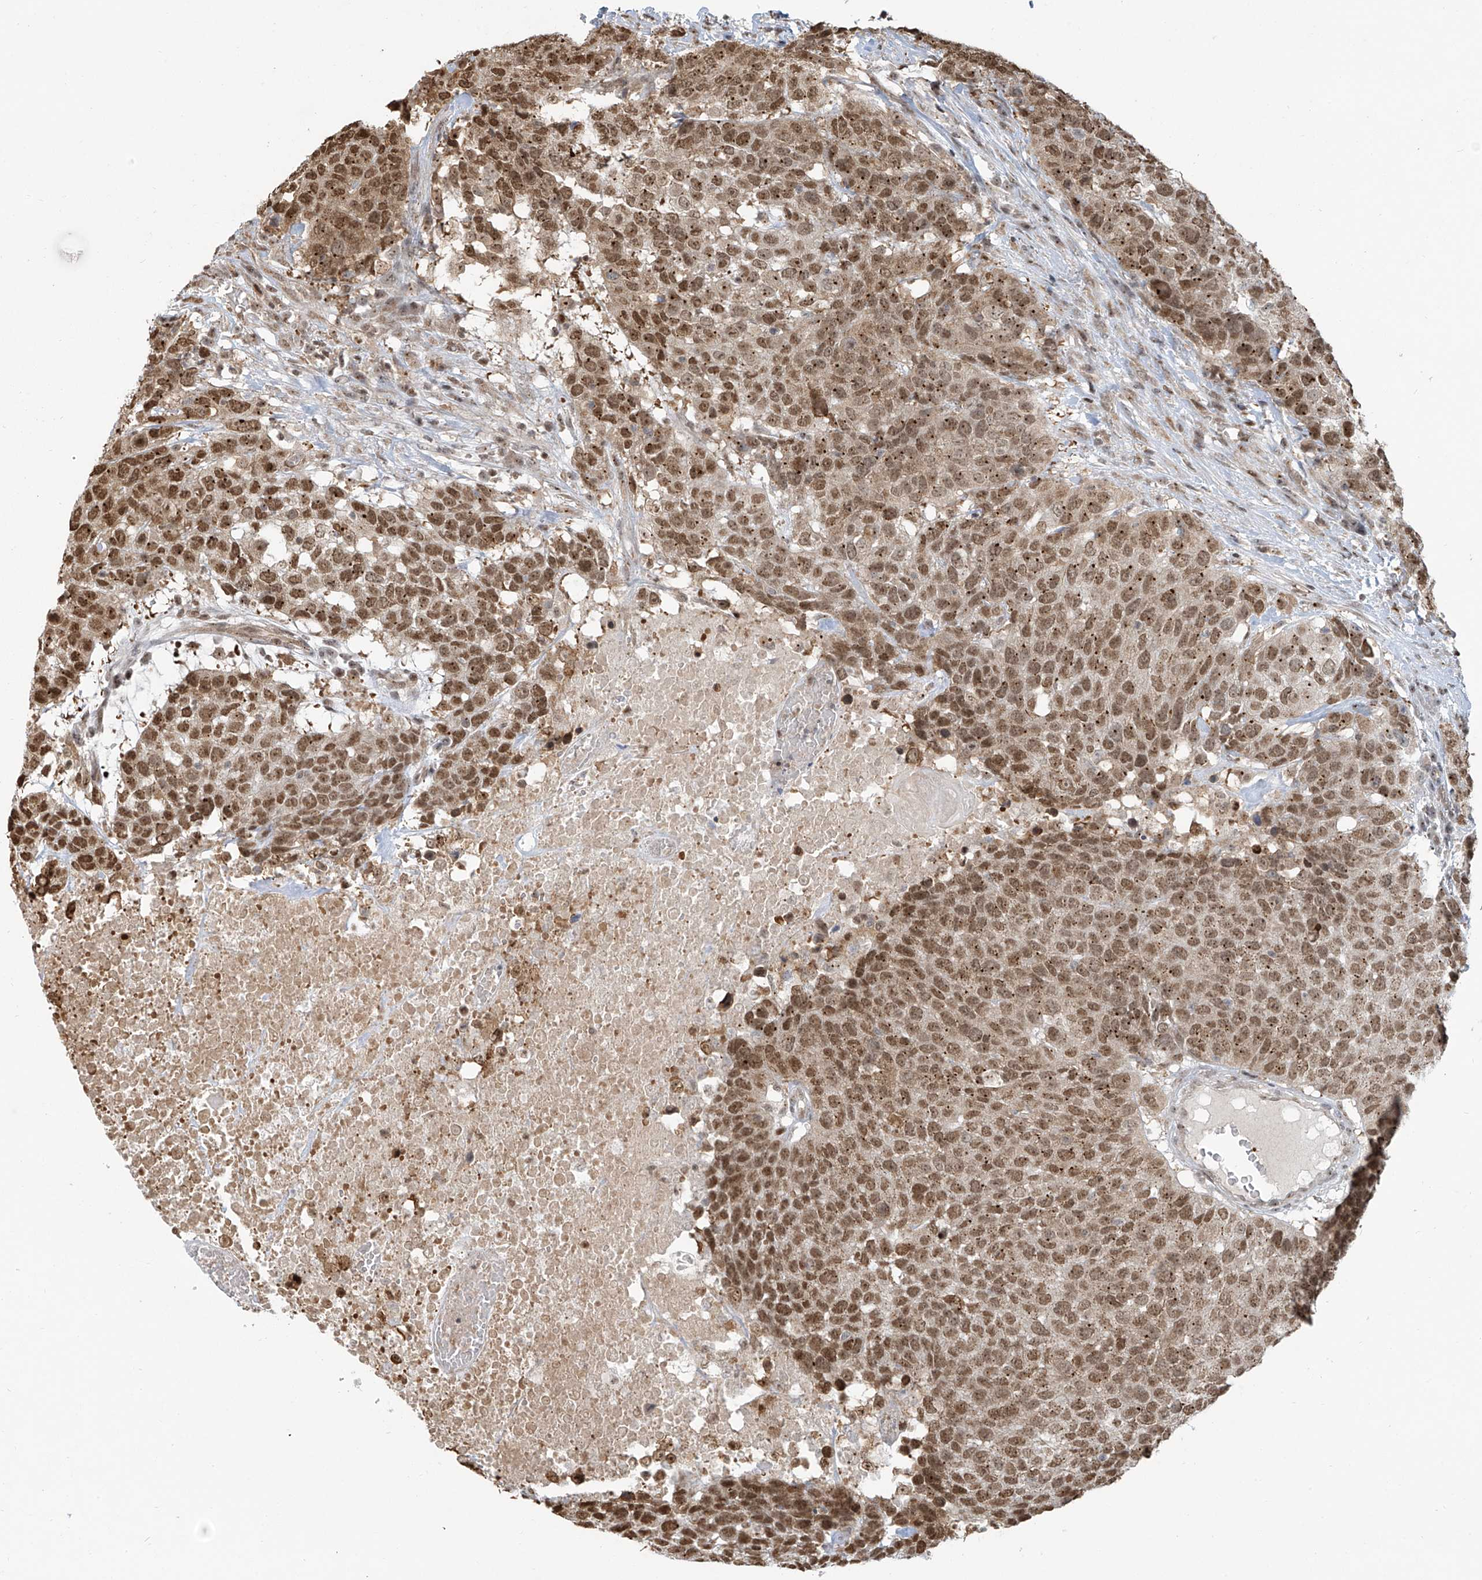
{"staining": {"intensity": "moderate", "quantity": ">75%", "location": "nuclear"}, "tissue": "head and neck cancer", "cell_type": "Tumor cells", "image_type": "cancer", "snomed": [{"axis": "morphology", "description": "Squamous cell carcinoma, NOS"}, {"axis": "topography", "description": "Head-Neck"}], "caption": "DAB immunohistochemical staining of head and neck squamous cell carcinoma displays moderate nuclear protein expression in approximately >75% of tumor cells.", "gene": "VMP1", "patient": {"sex": "male", "age": 66}}